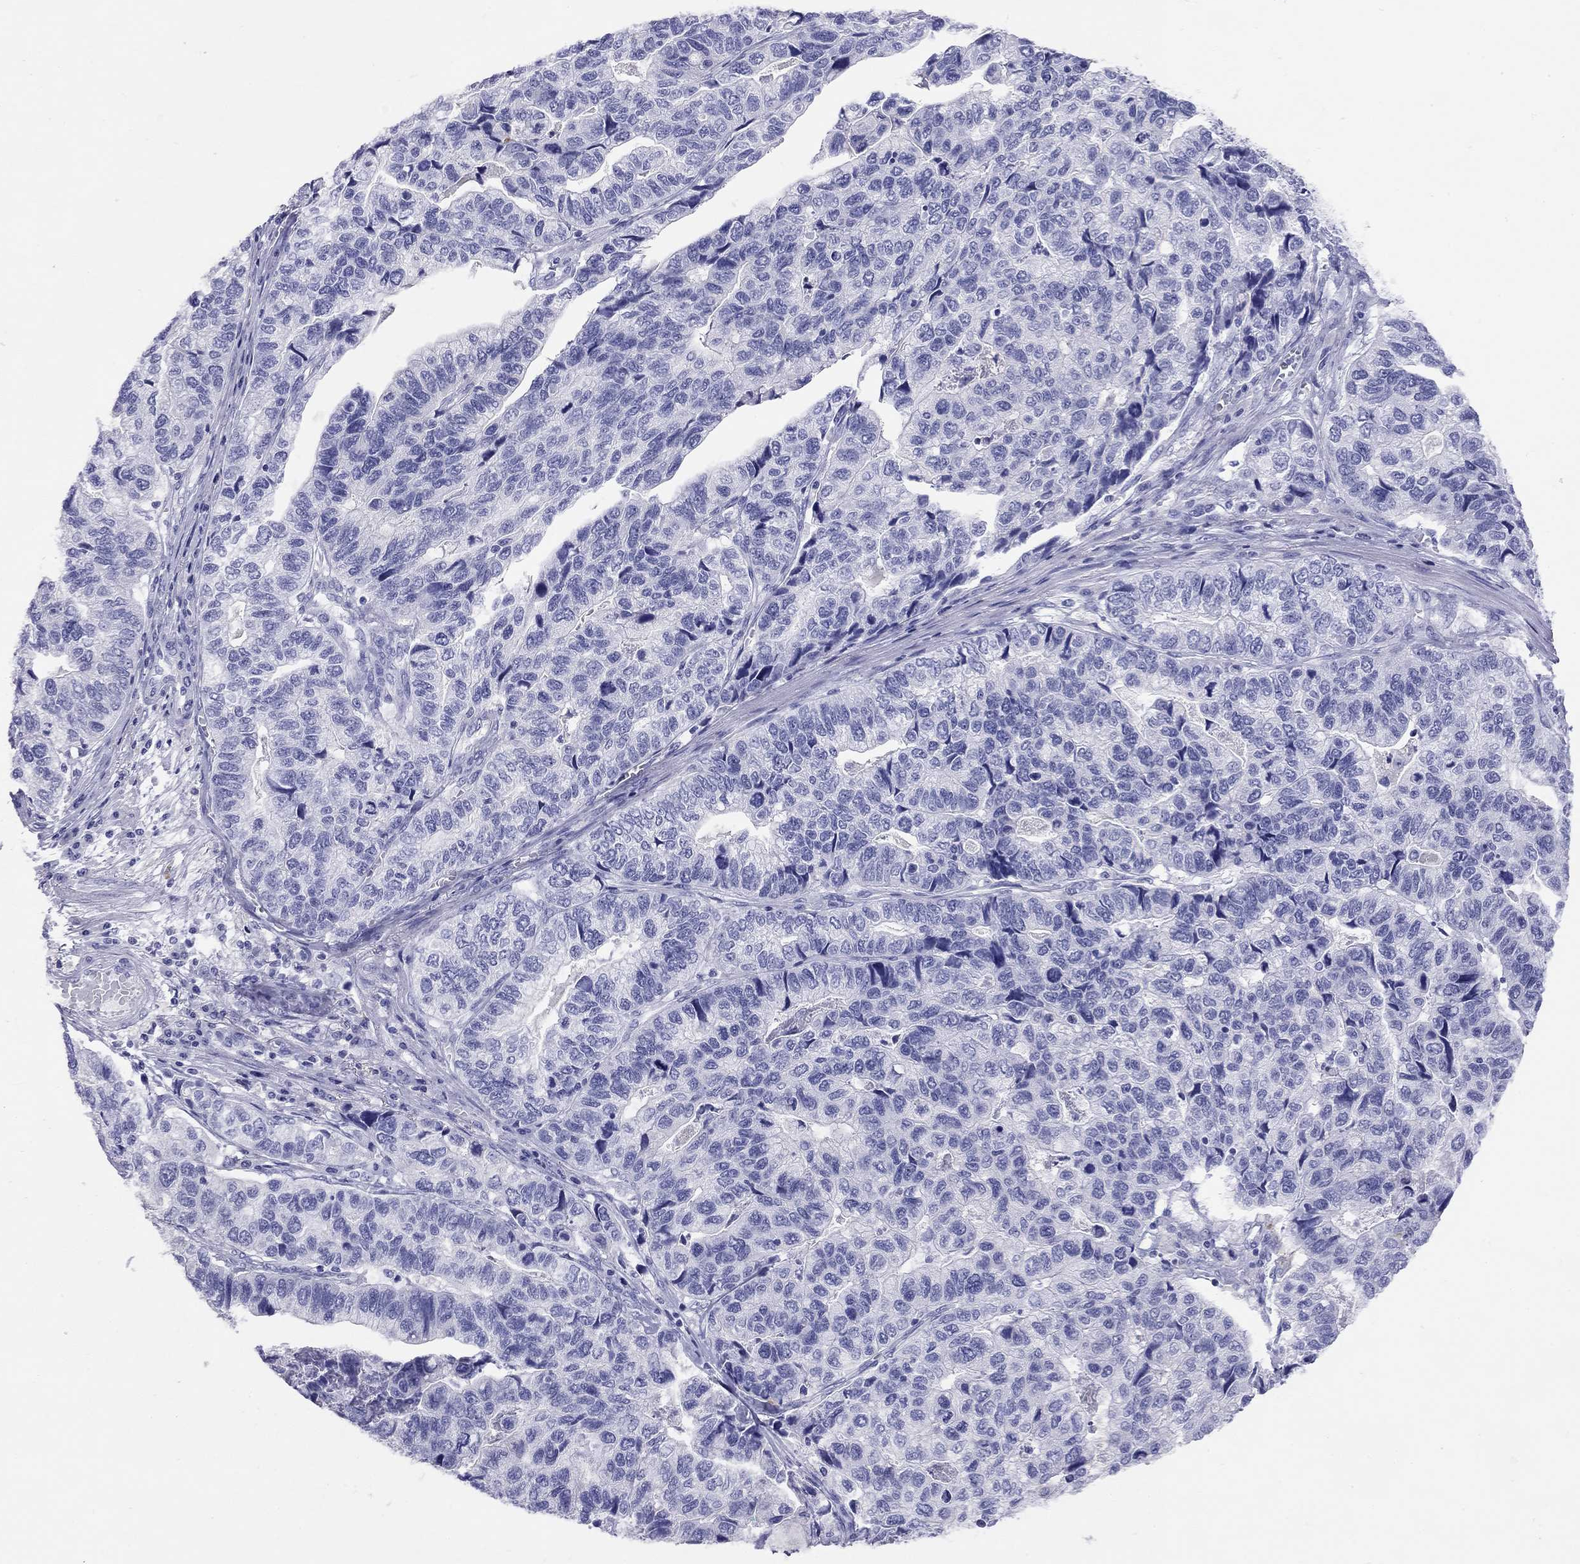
{"staining": {"intensity": "negative", "quantity": "none", "location": "none"}, "tissue": "stomach cancer", "cell_type": "Tumor cells", "image_type": "cancer", "snomed": [{"axis": "morphology", "description": "Adenocarcinoma, NOS"}, {"axis": "topography", "description": "Stomach, upper"}], "caption": "An IHC image of stomach cancer is shown. There is no staining in tumor cells of stomach cancer.", "gene": "HLA-DQB2", "patient": {"sex": "female", "age": 67}}